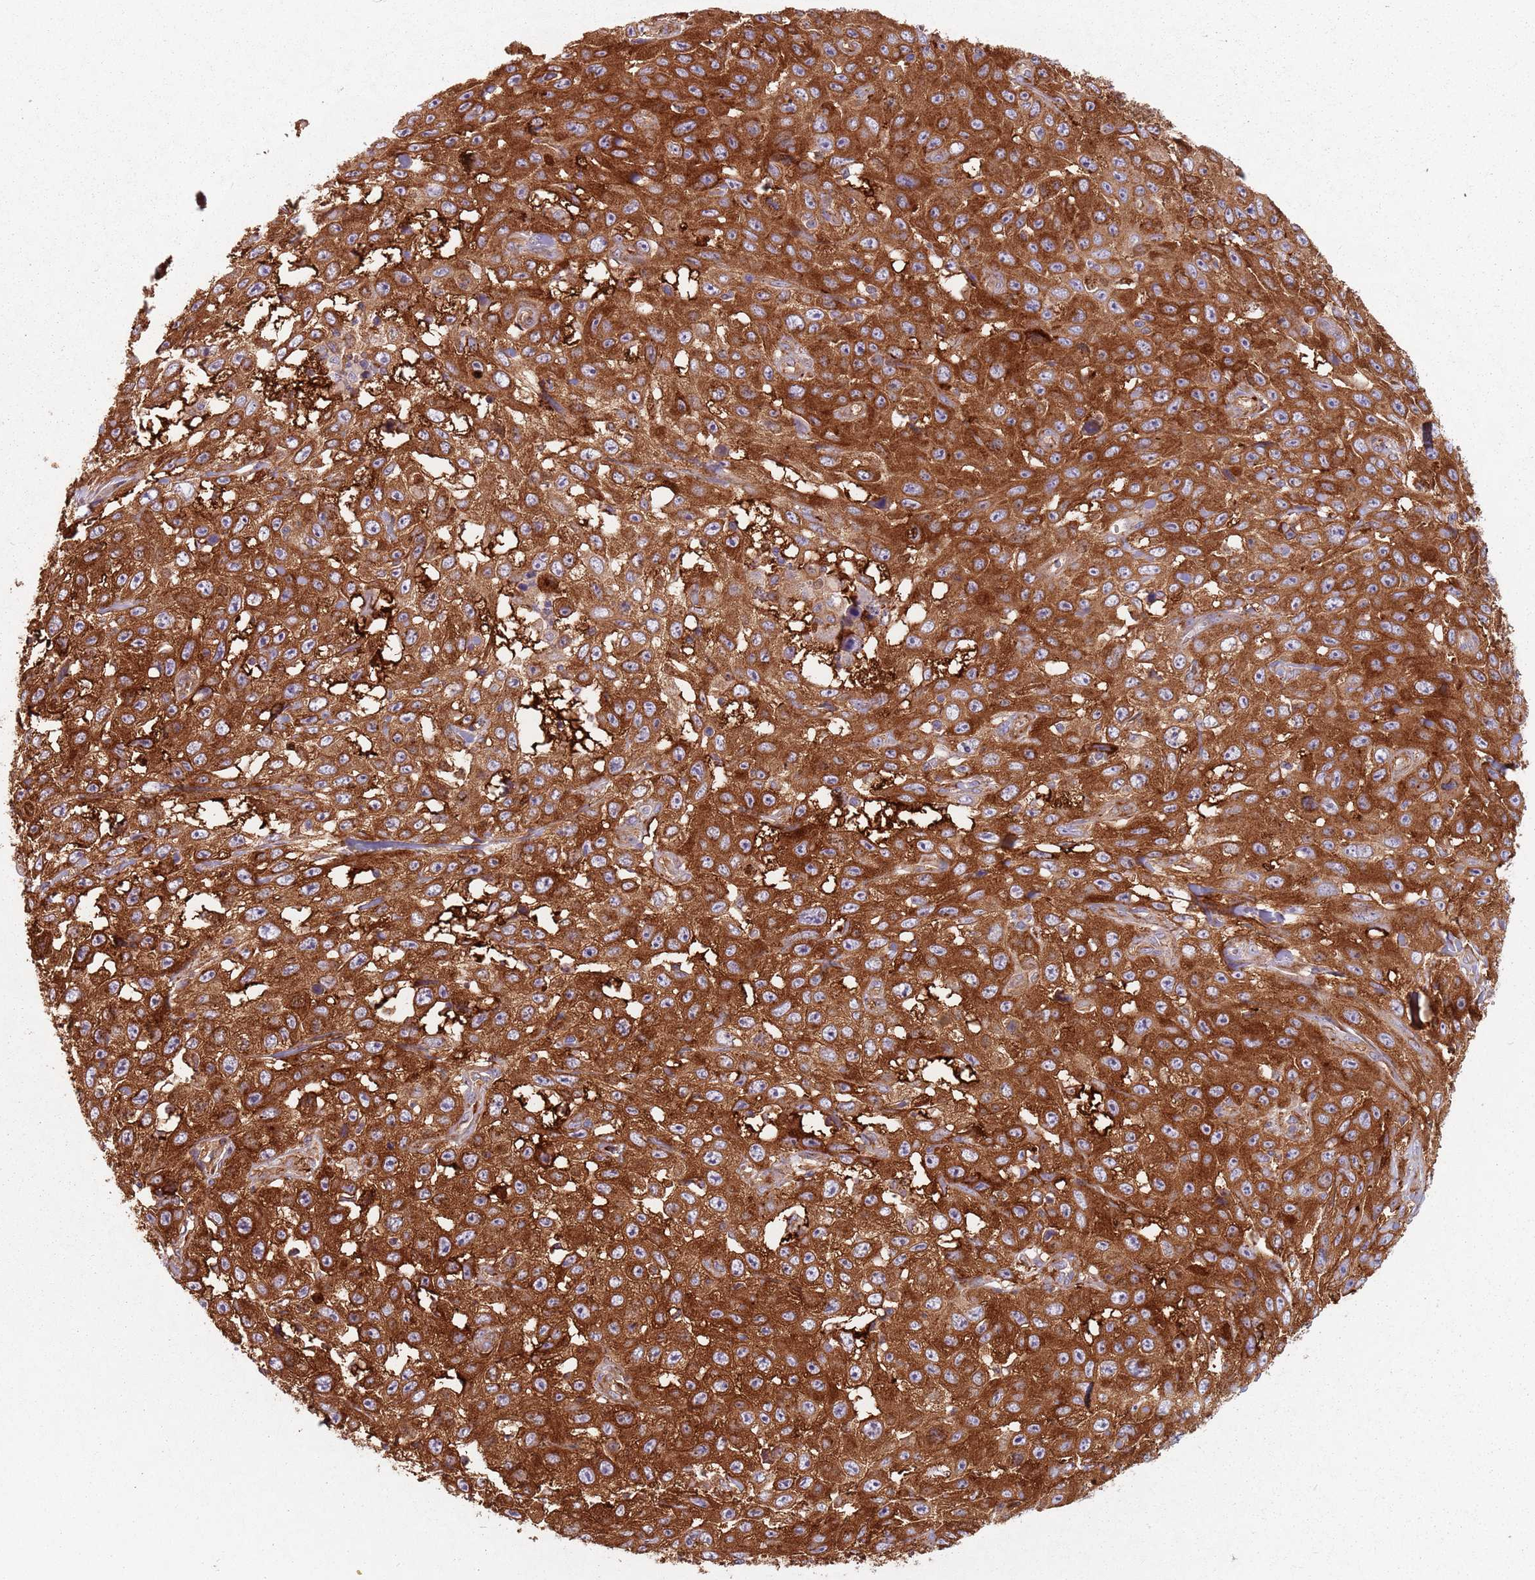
{"staining": {"intensity": "strong", "quantity": ">75%", "location": "cytoplasmic/membranous"}, "tissue": "skin cancer", "cell_type": "Tumor cells", "image_type": "cancer", "snomed": [{"axis": "morphology", "description": "Squamous cell carcinoma, NOS"}, {"axis": "topography", "description": "Skin"}], "caption": "A photomicrograph of human squamous cell carcinoma (skin) stained for a protein displays strong cytoplasmic/membranous brown staining in tumor cells.", "gene": "TPD52L2", "patient": {"sex": "male", "age": 82}}